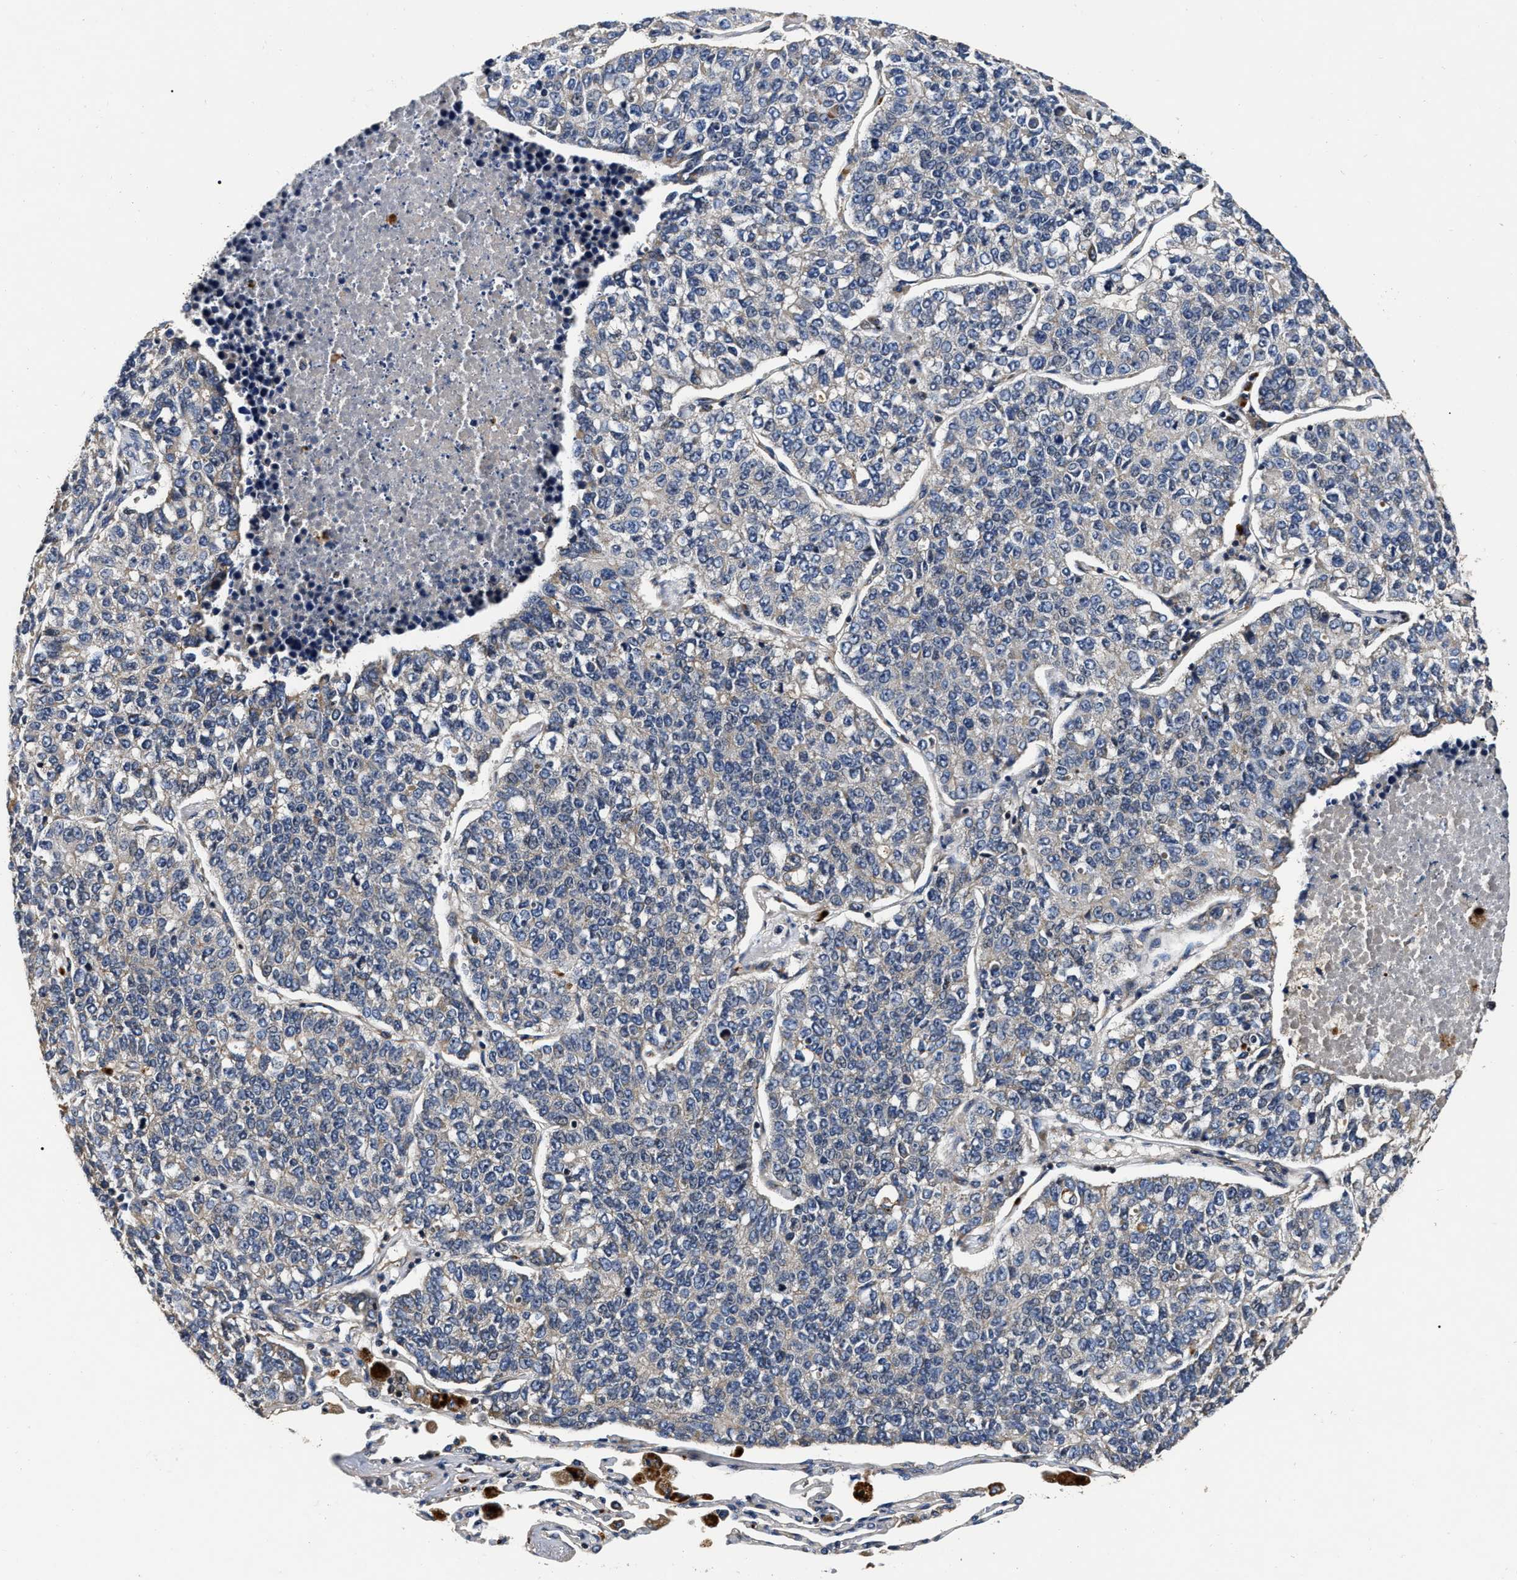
{"staining": {"intensity": "negative", "quantity": "none", "location": "none"}, "tissue": "lung cancer", "cell_type": "Tumor cells", "image_type": "cancer", "snomed": [{"axis": "morphology", "description": "Adenocarcinoma, NOS"}, {"axis": "topography", "description": "Lung"}], "caption": "Immunohistochemical staining of lung cancer displays no significant positivity in tumor cells.", "gene": "ABCG8", "patient": {"sex": "male", "age": 49}}